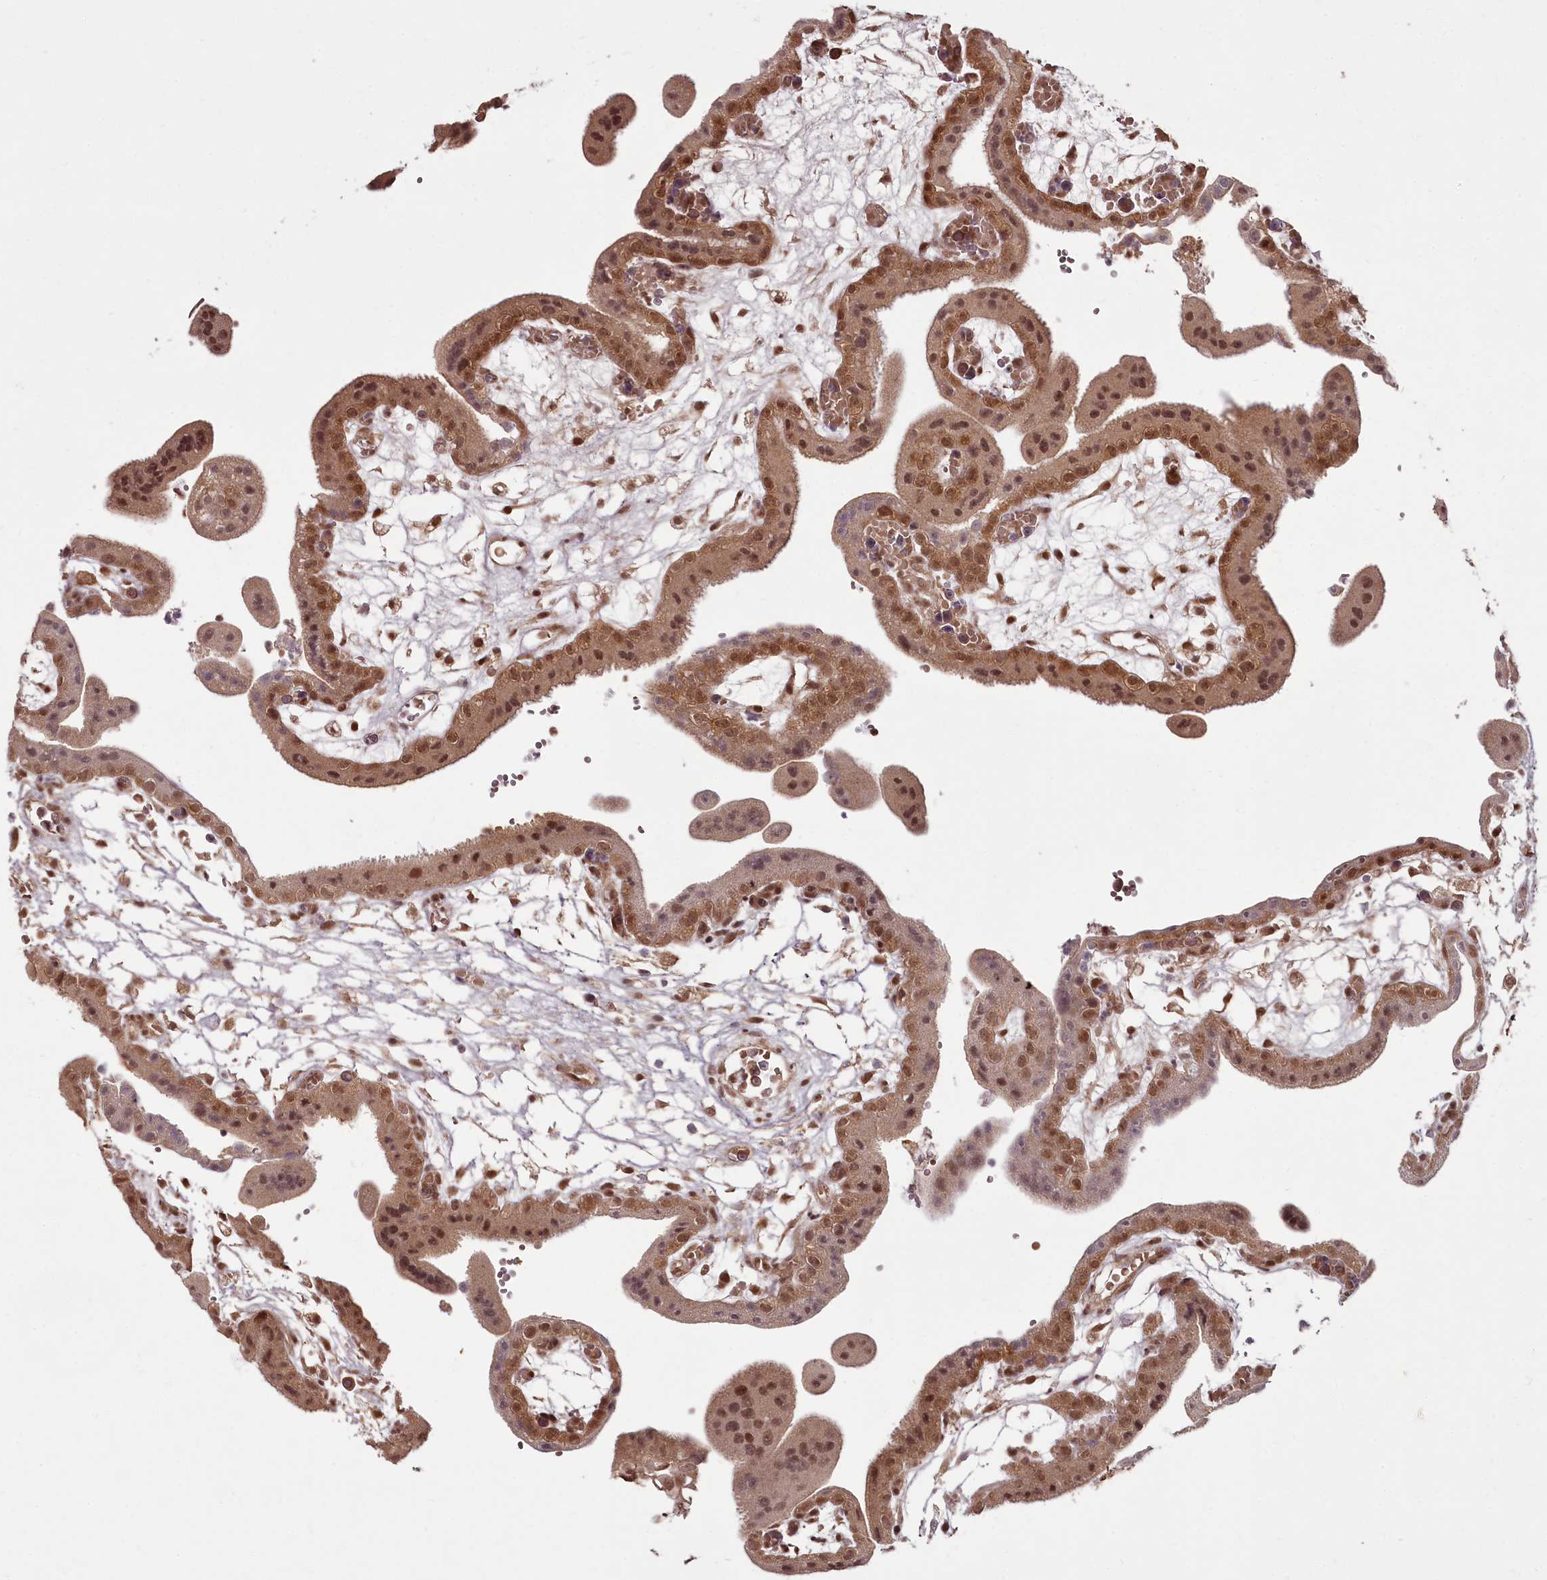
{"staining": {"intensity": "weak", "quantity": ">75%", "location": "cytoplasmic/membranous"}, "tissue": "placenta", "cell_type": "Decidual cells", "image_type": "normal", "snomed": [{"axis": "morphology", "description": "Normal tissue, NOS"}, {"axis": "topography", "description": "Placenta"}], "caption": "Immunohistochemistry (IHC) of unremarkable human placenta shows low levels of weak cytoplasmic/membranous staining in about >75% of decidual cells.", "gene": "PCBP2", "patient": {"sex": "female", "age": 18}}